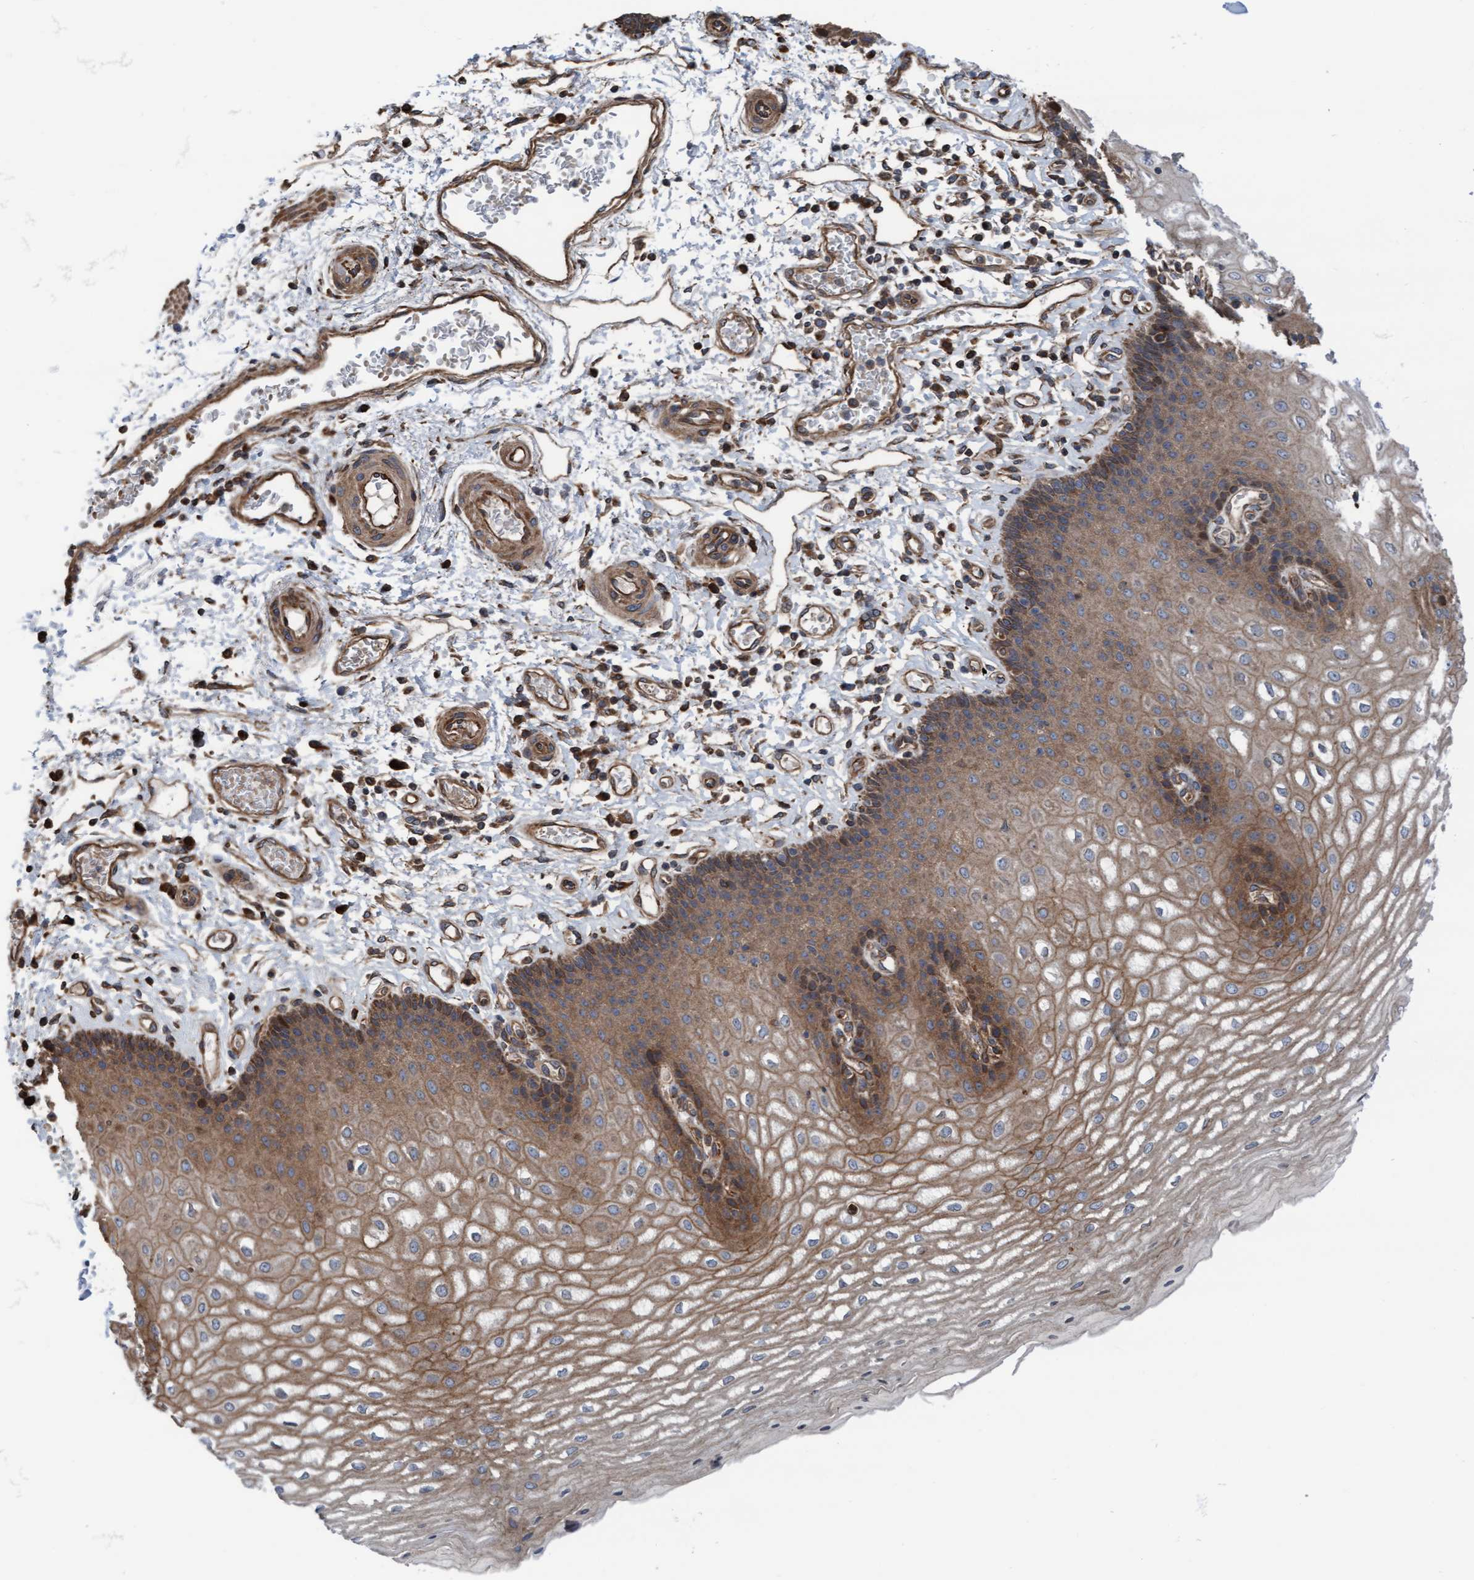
{"staining": {"intensity": "moderate", "quantity": ">75%", "location": "cytoplasmic/membranous"}, "tissue": "esophagus", "cell_type": "Squamous epithelial cells", "image_type": "normal", "snomed": [{"axis": "morphology", "description": "Normal tissue, NOS"}, {"axis": "topography", "description": "Esophagus"}], "caption": "The immunohistochemical stain highlights moderate cytoplasmic/membranous staining in squamous epithelial cells of unremarkable esophagus.", "gene": "RAP1GAP2", "patient": {"sex": "male", "age": 54}}